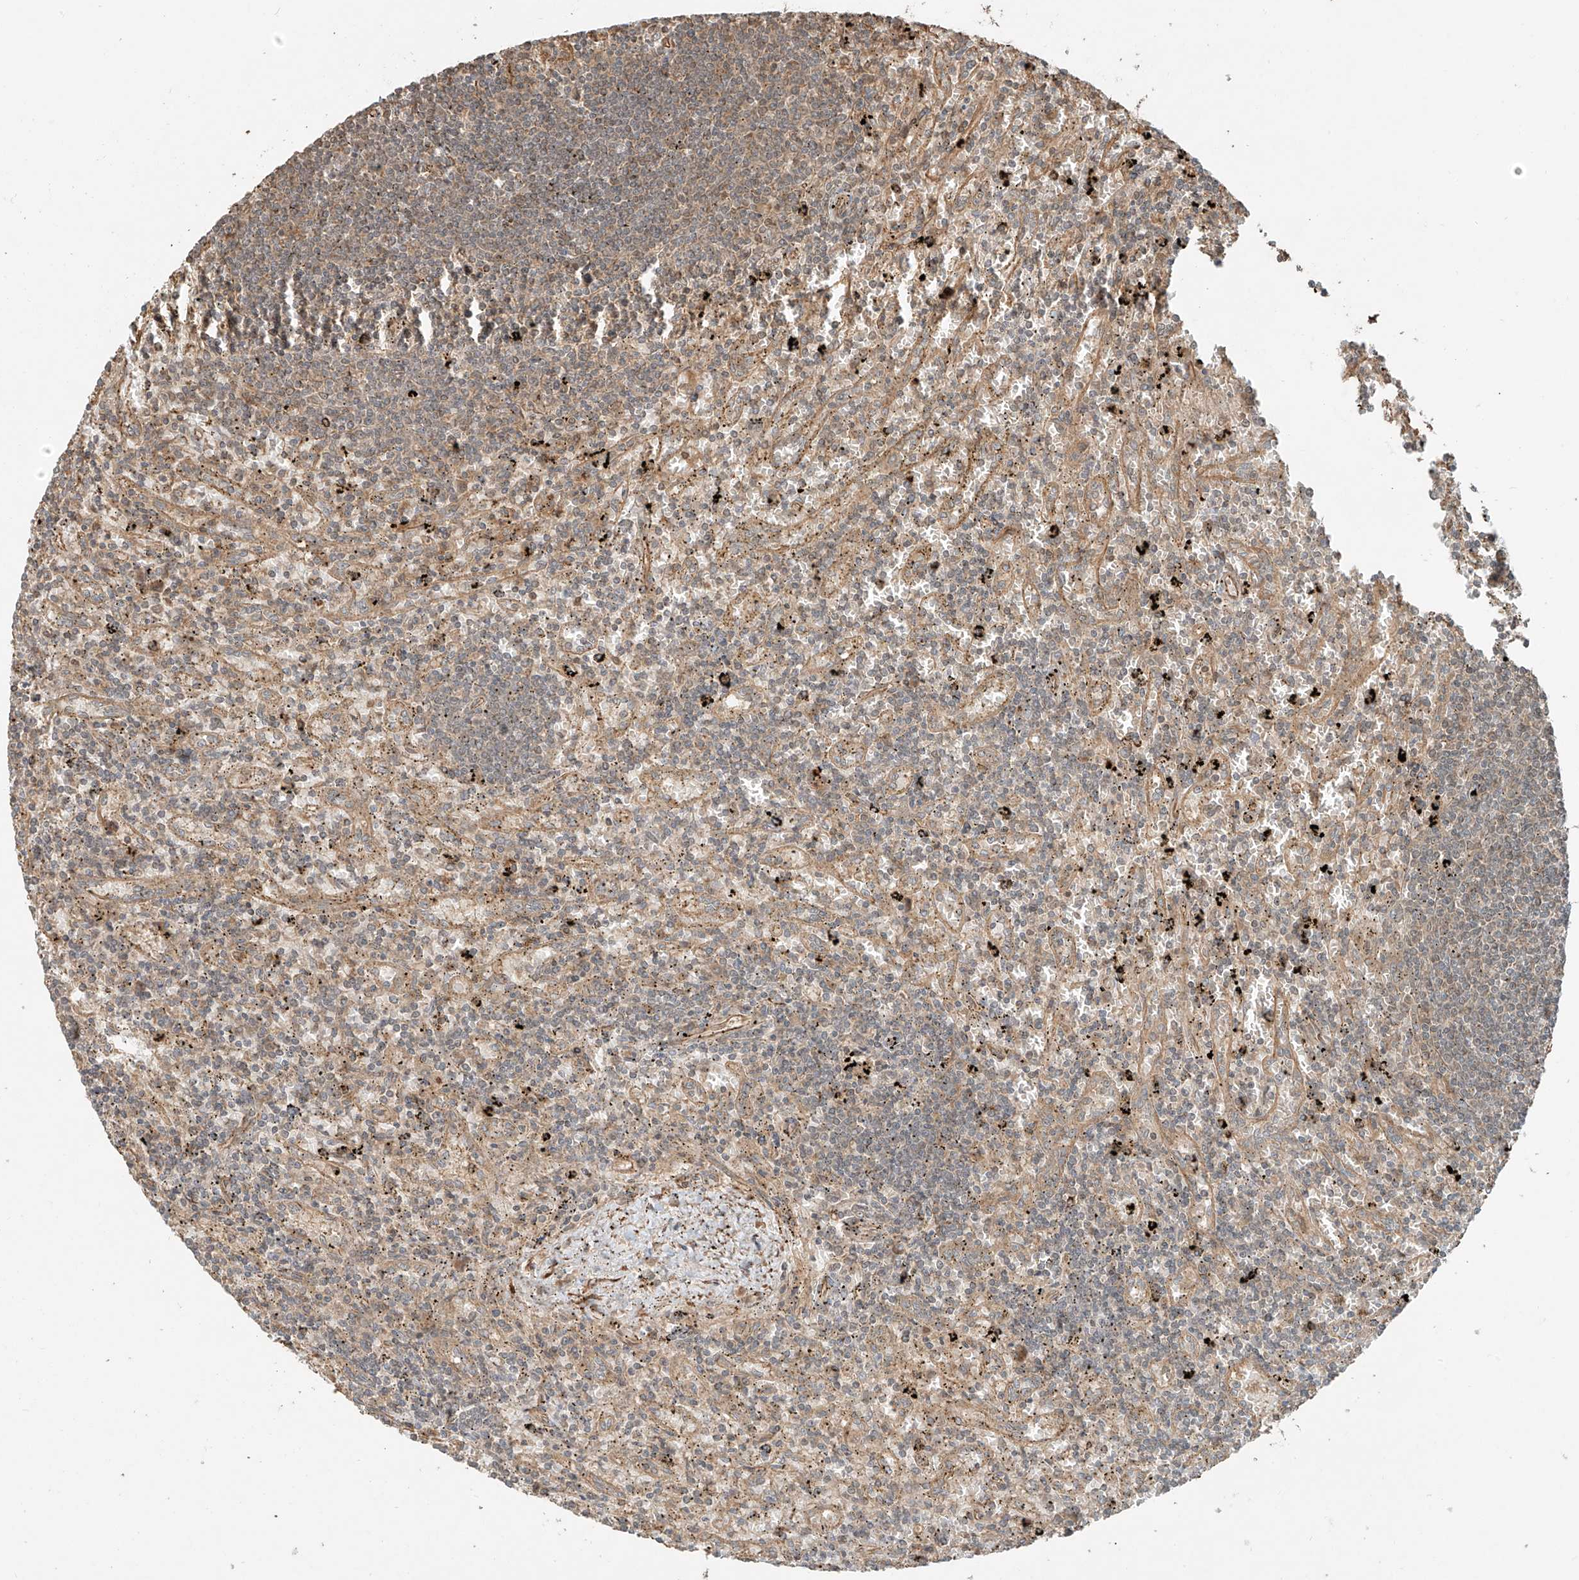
{"staining": {"intensity": "negative", "quantity": "none", "location": "none"}, "tissue": "lymphoma", "cell_type": "Tumor cells", "image_type": "cancer", "snomed": [{"axis": "morphology", "description": "Malignant lymphoma, non-Hodgkin's type, Low grade"}, {"axis": "topography", "description": "Spleen"}], "caption": "DAB immunohistochemical staining of human lymphoma exhibits no significant staining in tumor cells.", "gene": "ANKZF1", "patient": {"sex": "male", "age": 76}}